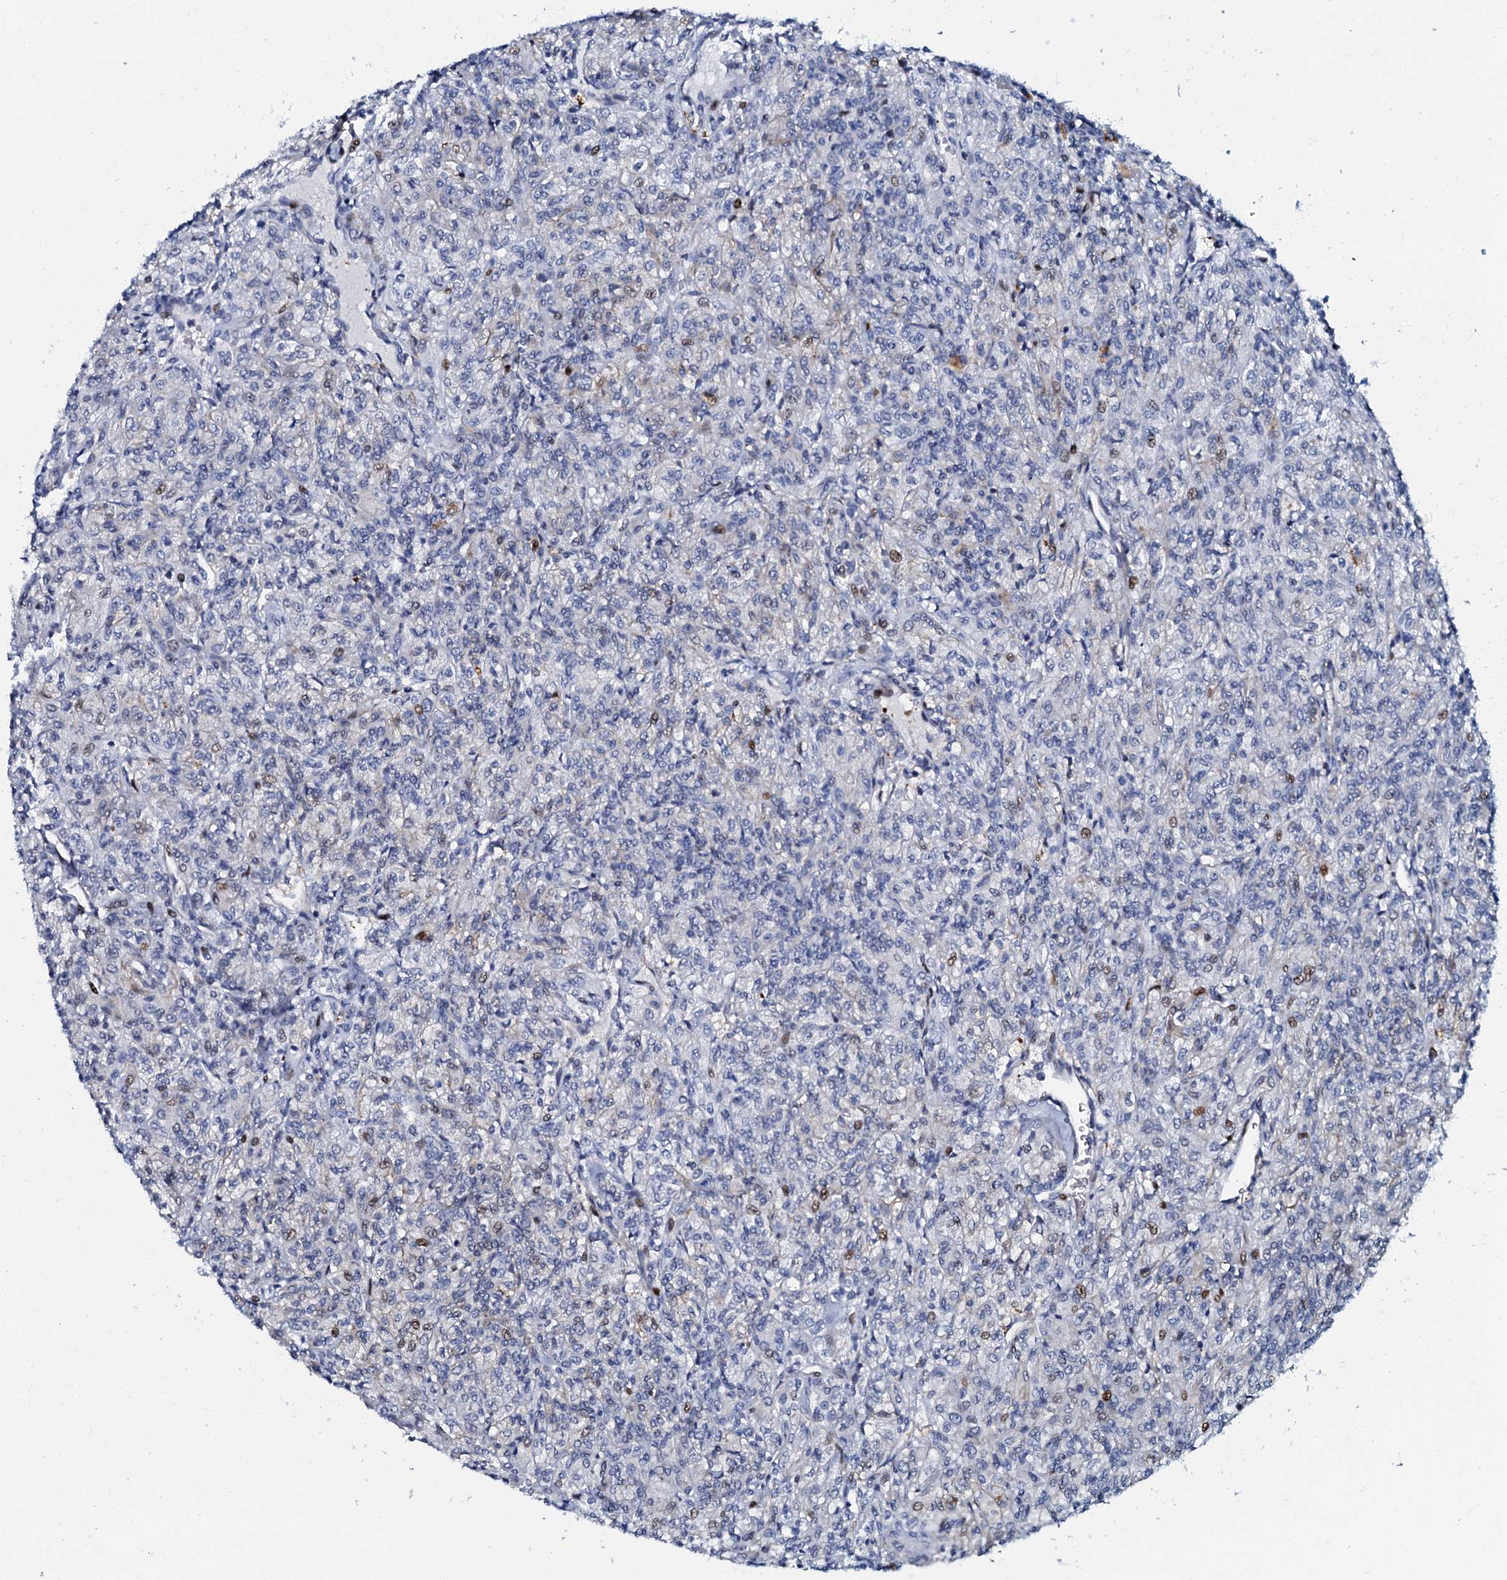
{"staining": {"intensity": "negative", "quantity": "none", "location": "none"}, "tissue": "renal cancer", "cell_type": "Tumor cells", "image_type": "cancer", "snomed": [{"axis": "morphology", "description": "Adenocarcinoma, NOS"}, {"axis": "topography", "description": "Kidney"}], "caption": "Immunohistochemistry micrograph of human renal cancer stained for a protein (brown), which displays no positivity in tumor cells.", "gene": "MFSD5", "patient": {"sex": "male", "age": 77}}